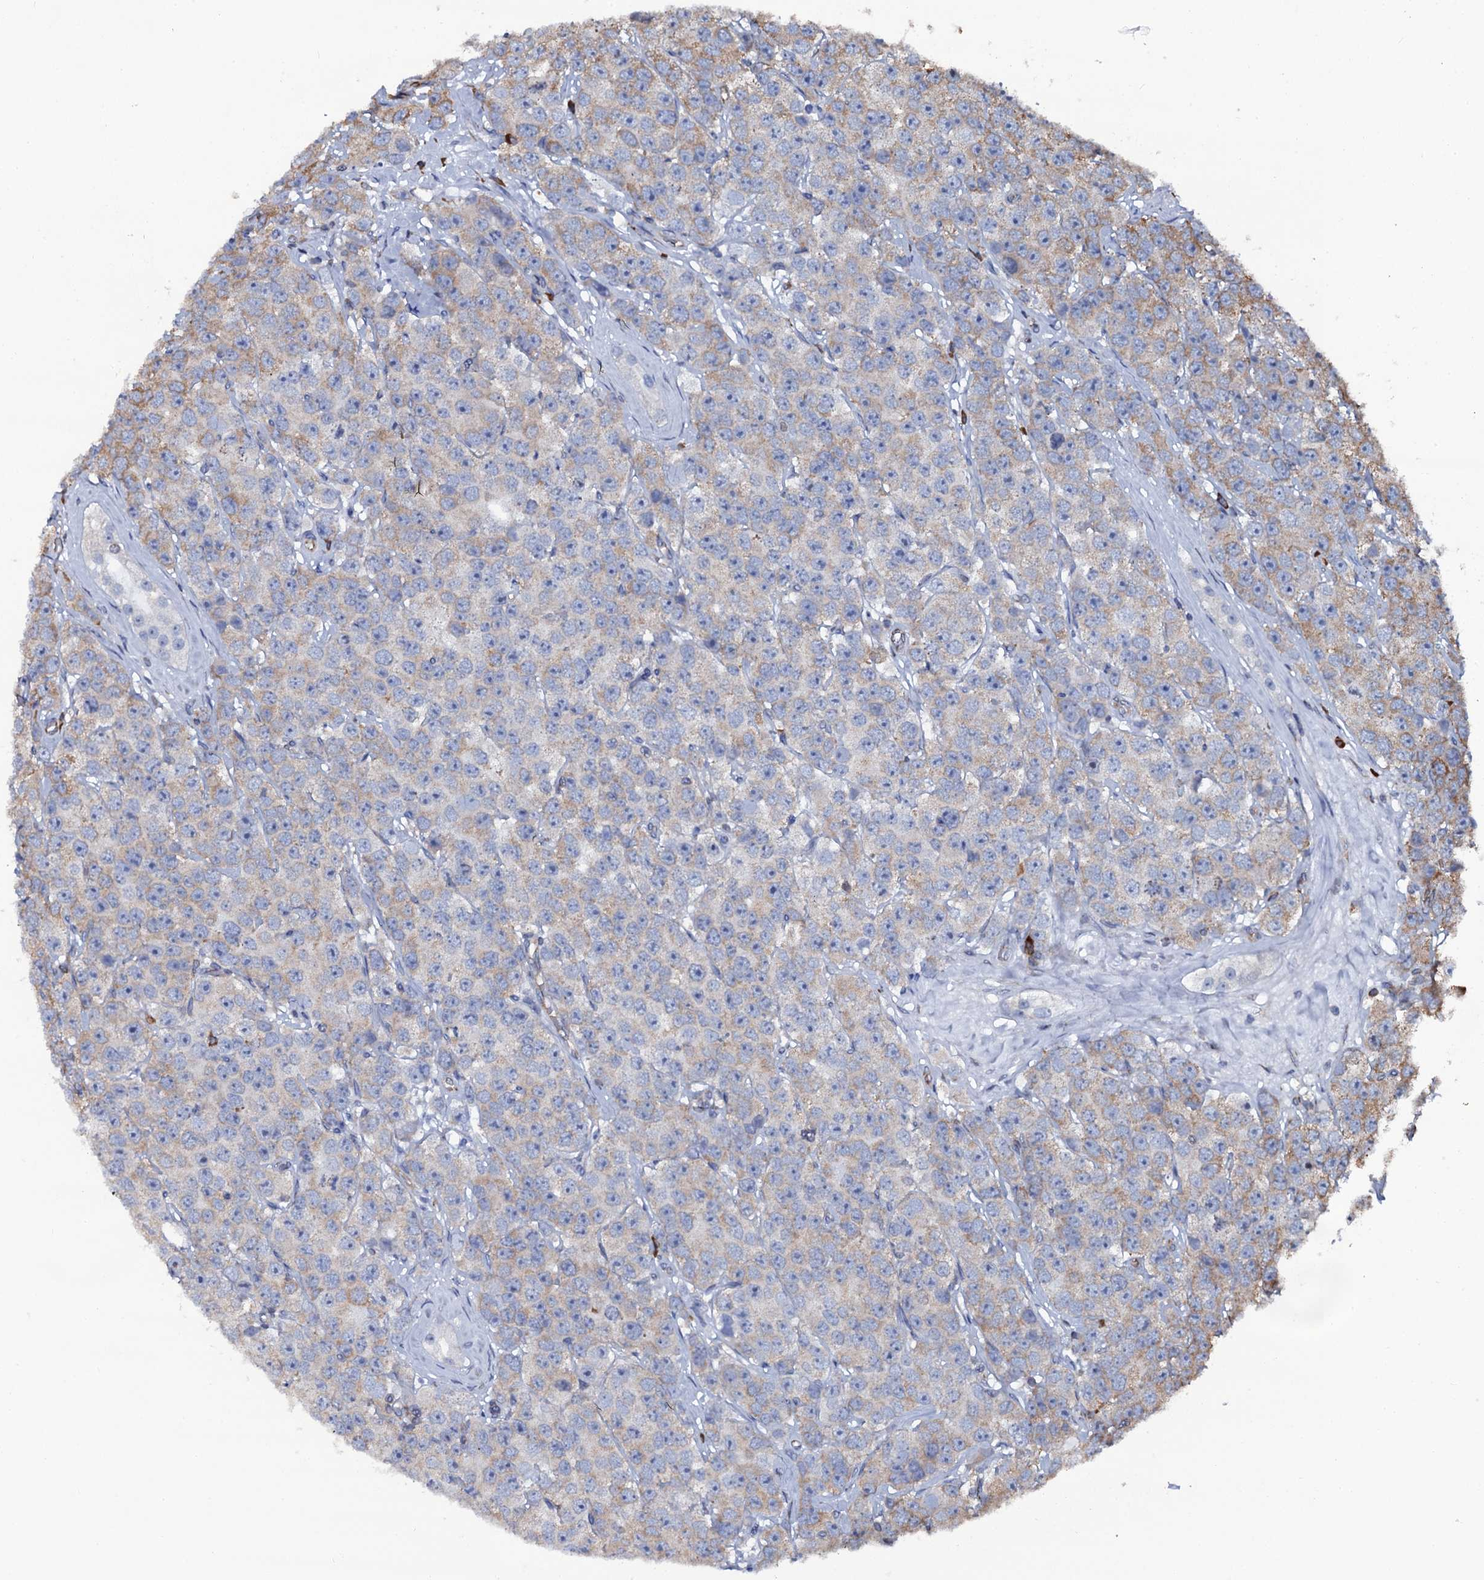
{"staining": {"intensity": "weak", "quantity": "<25%", "location": "cytoplasmic/membranous"}, "tissue": "testis cancer", "cell_type": "Tumor cells", "image_type": "cancer", "snomed": [{"axis": "morphology", "description": "Seminoma, NOS"}, {"axis": "topography", "description": "Testis"}], "caption": "Immunohistochemistry (IHC) photomicrograph of neoplastic tissue: human testis seminoma stained with DAB (3,3'-diaminobenzidine) demonstrates no significant protein staining in tumor cells.", "gene": "SPTY2D1", "patient": {"sex": "male", "age": 28}}